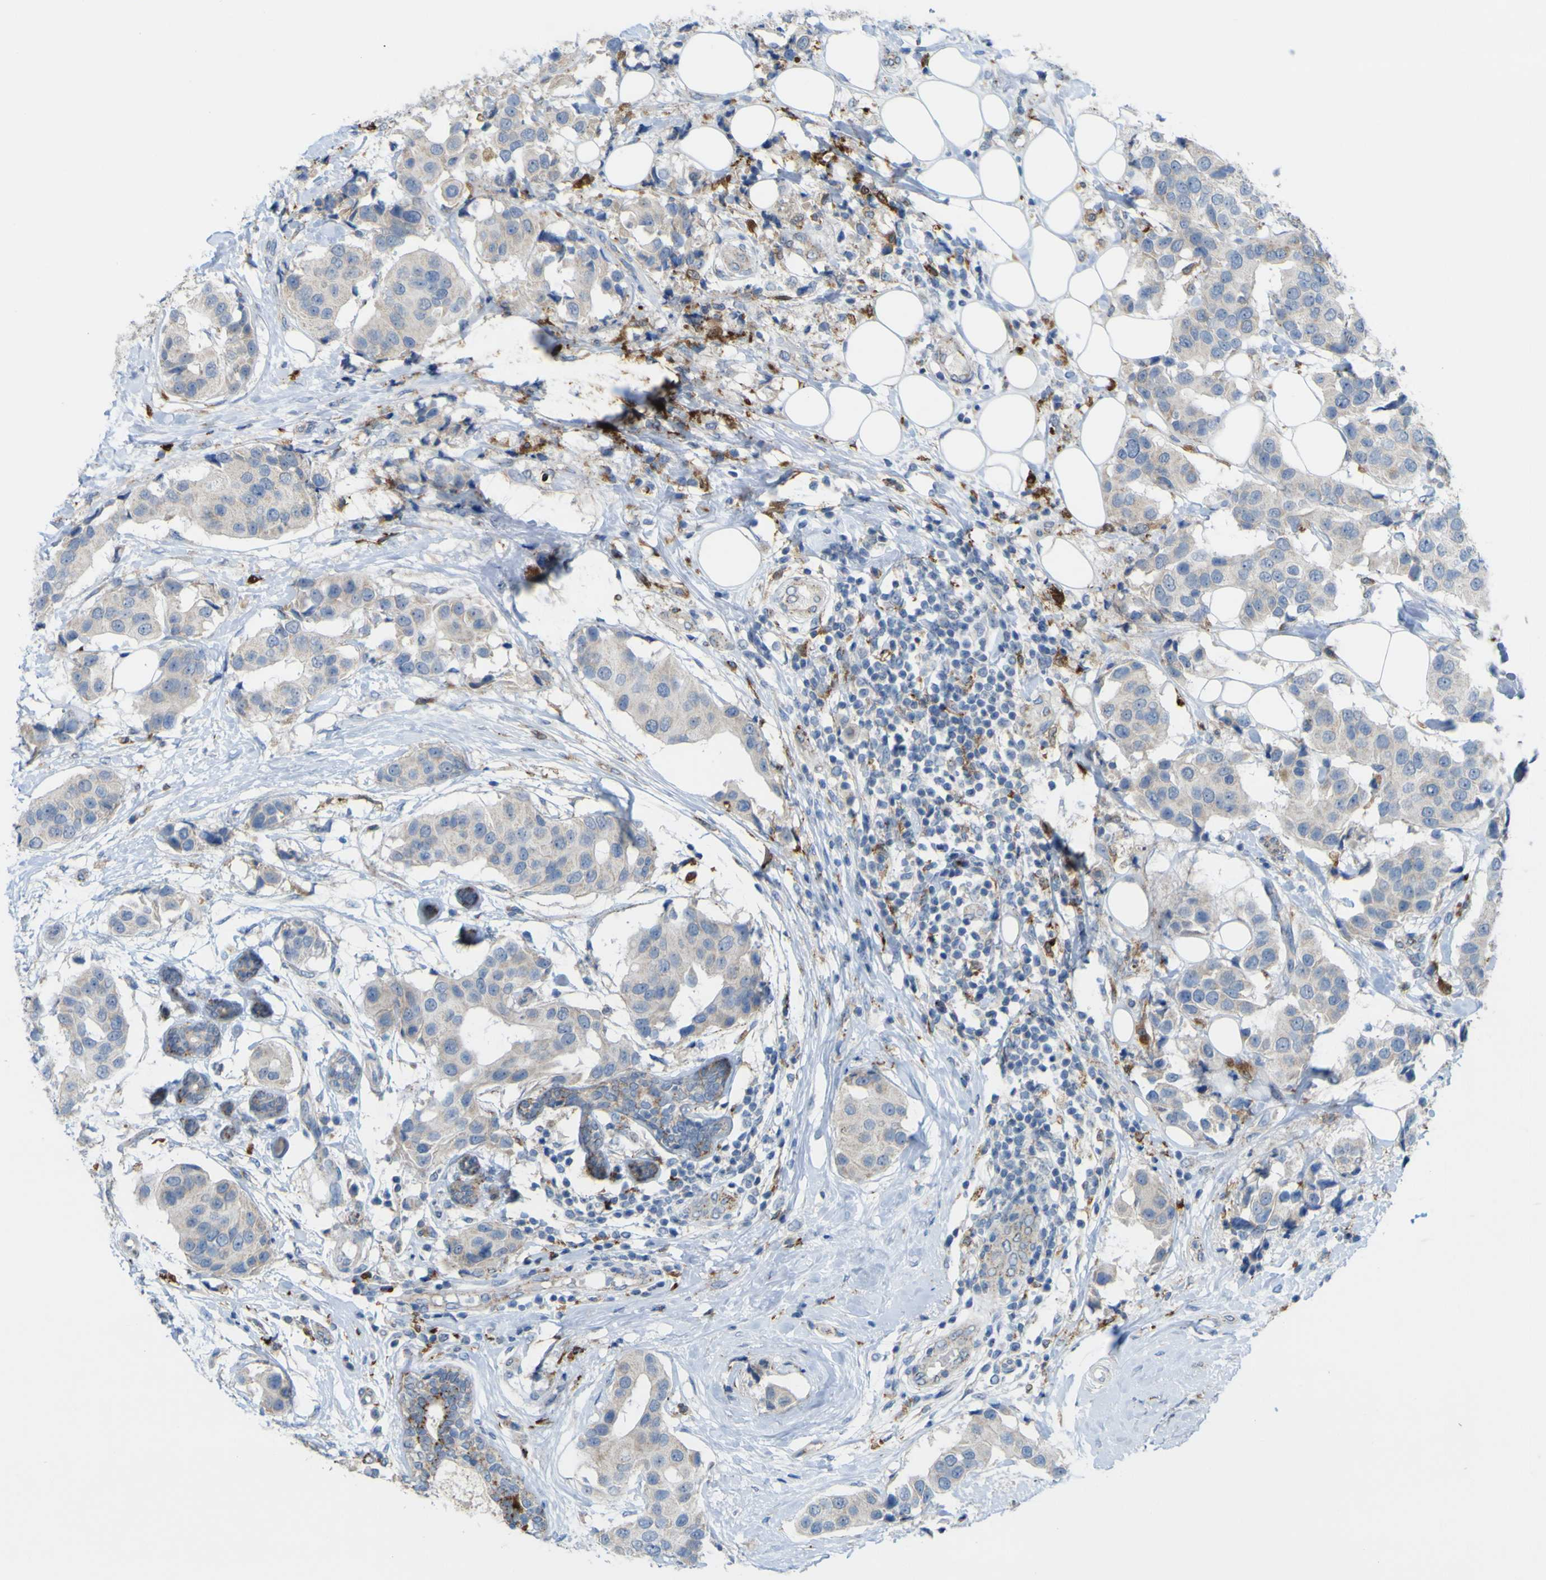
{"staining": {"intensity": "weak", "quantity": ">75%", "location": "cytoplasmic/membranous"}, "tissue": "breast cancer", "cell_type": "Tumor cells", "image_type": "cancer", "snomed": [{"axis": "morphology", "description": "Normal tissue, NOS"}, {"axis": "morphology", "description": "Duct carcinoma"}, {"axis": "topography", "description": "Breast"}], "caption": "Breast cancer stained with immunohistochemistry reveals weak cytoplasmic/membranous expression in about >75% of tumor cells. (Stains: DAB (3,3'-diaminobenzidine) in brown, nuclei in blue, Microscopy: brightfield microscopy at high magnification).", "gene": "PLD3", "patient": {"sex": "female", "age": 39}}